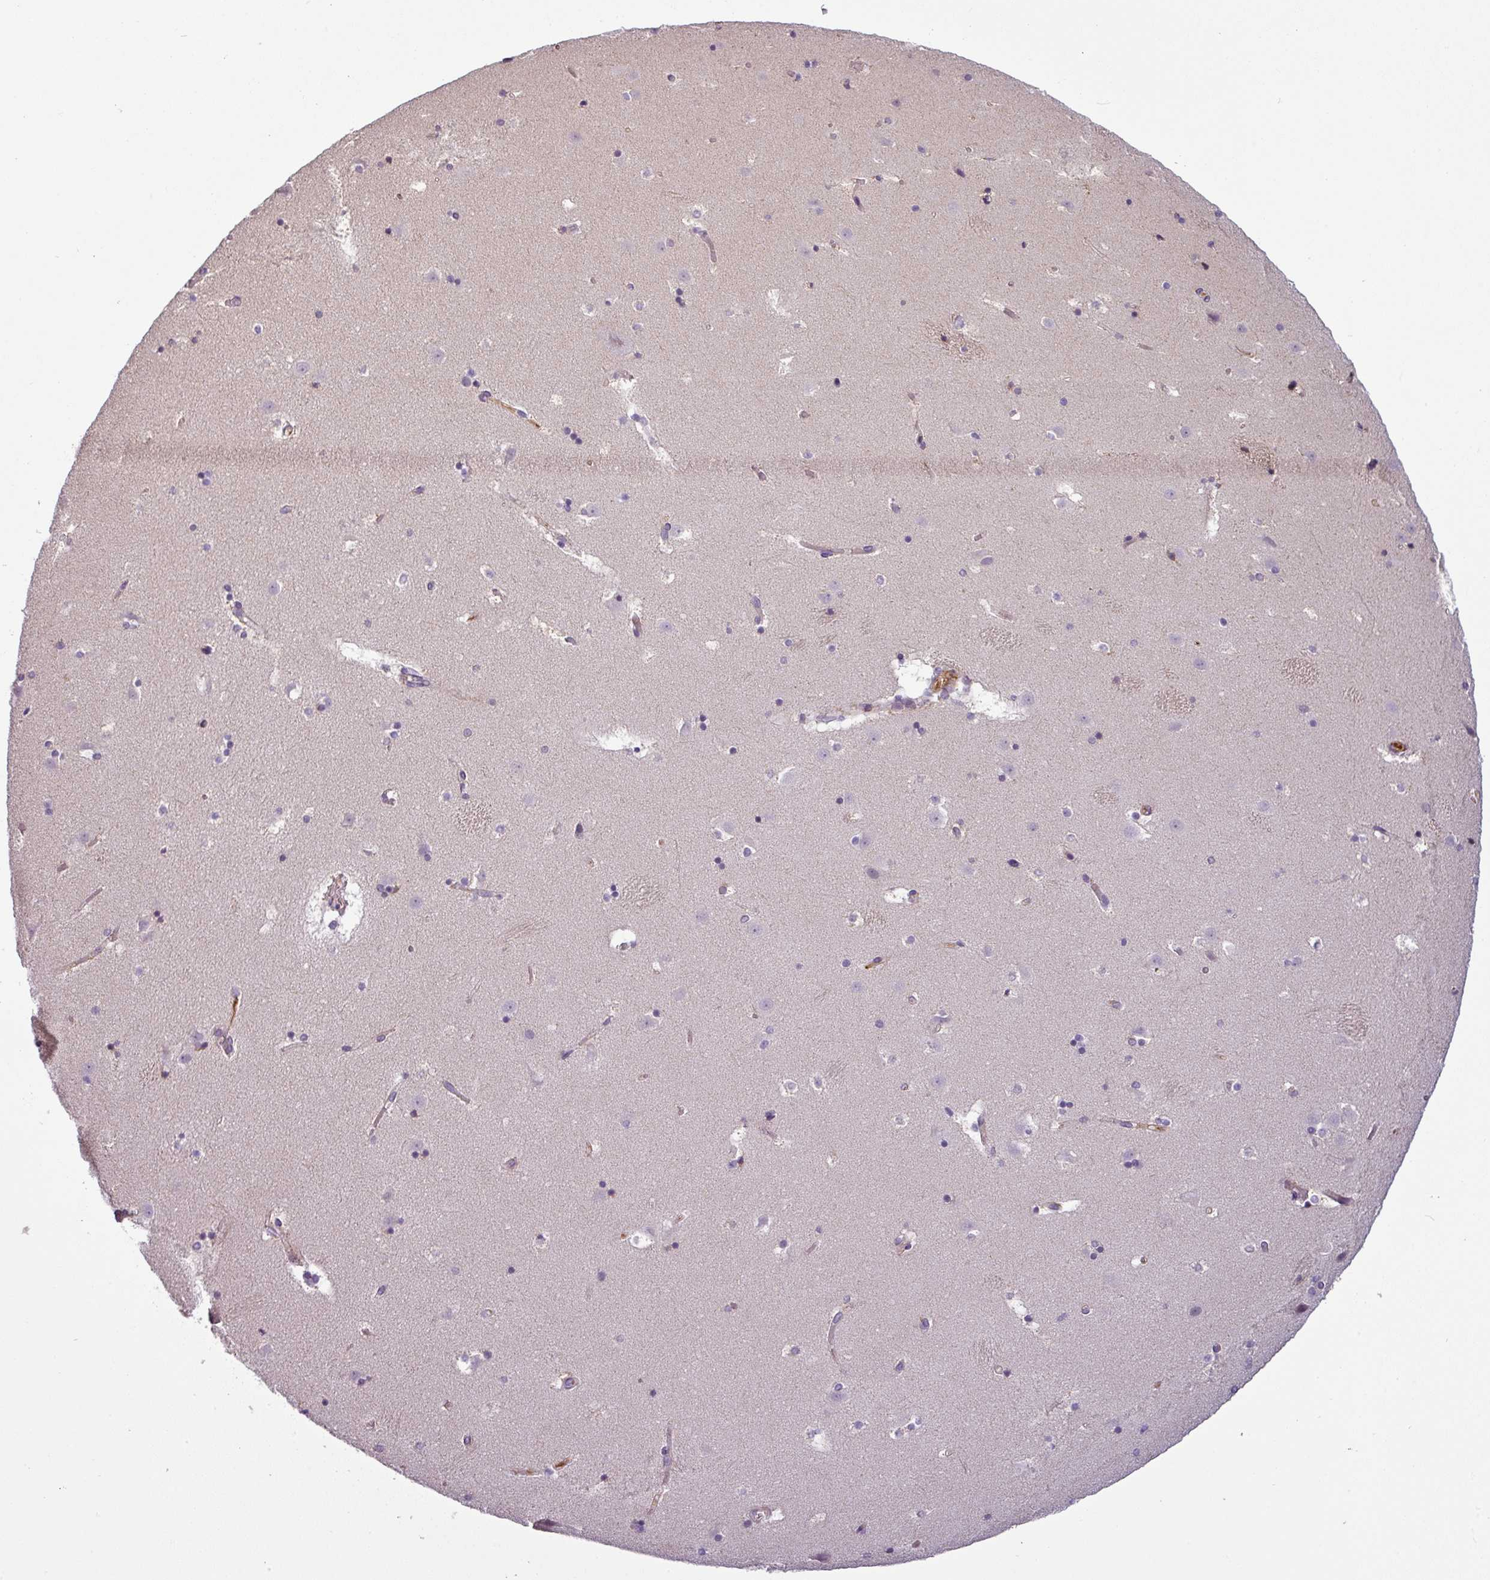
{"staining": {"intensity": "negative", "quantity": "none", "location": "none"}, "tissue": "caudate", "cell_type": "Glial cells", "image_type": "normal", "snomed": [{"axis": "morphology", "description": "Normal tissue, NOS"}, {"axis": "topography", "description": "Lateral ventricle wall"}], "caption": "There is no significant expression in glial cells of caudate. Brightfield microscopy of immunohistochemistry (IHC) stained with DAB (brown) and hematoxylin (blue), captured at high magnification.", "gene": "APOC1", "patient": {"sex": "male", "age": 45}}